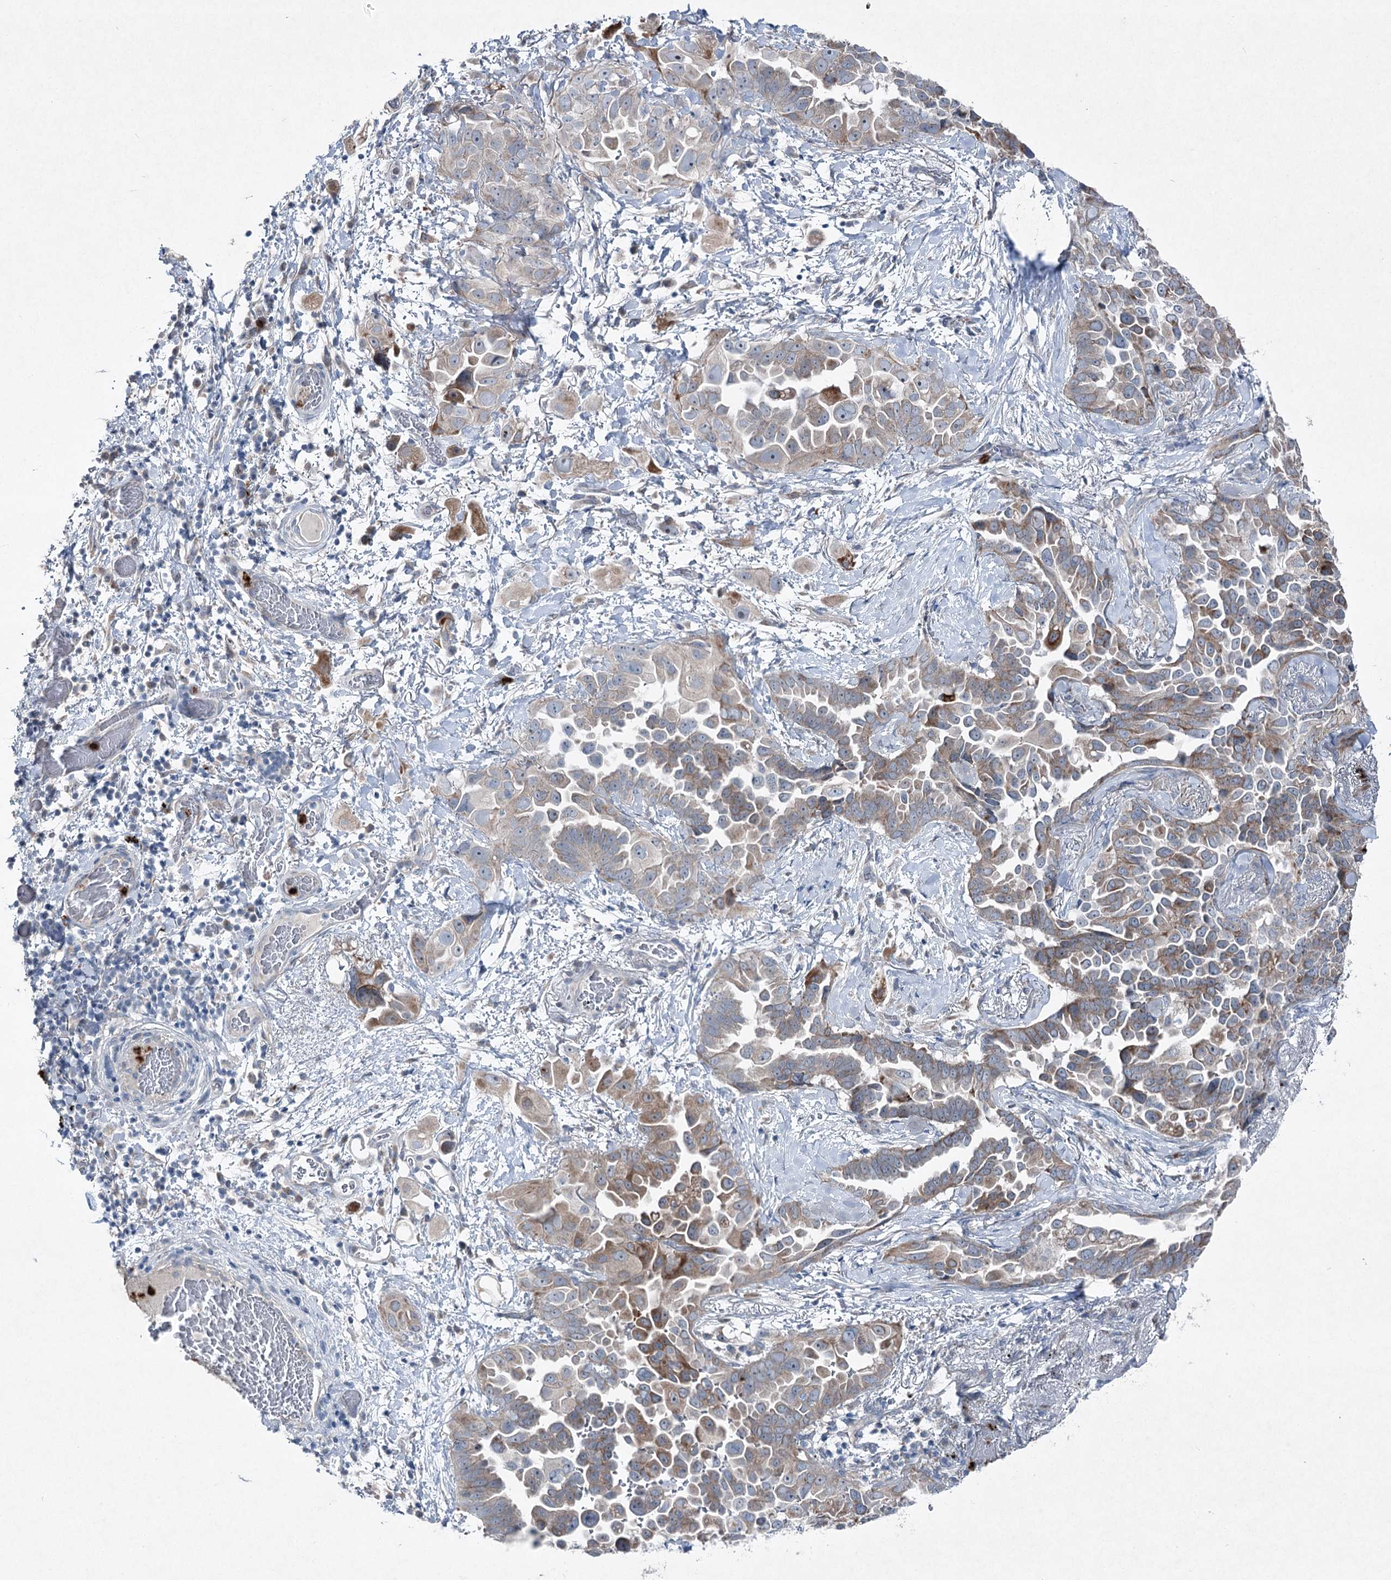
{"staining": {"intensity": "moderate", "quantity": "25%-75%", "location": "cytoplasmic/membranous"}, "tissue": "lung cancer", "cell_type": "Tumor cells", "image_type": "cancer", "snomed": [{"axis": "morphology", "description": "Adenocarcinoma, NOS"}, {"axis": "topography", "description": "Lung"}], "caption": "The micrograph demonstrates staining of lung adenocarcinoma, revealing moderate cytoplasmic/membranous protein staining (brown color) within tumor cells.", "gene": "PLA2G12A", "patient": {"sex": "female", "age": 67}}